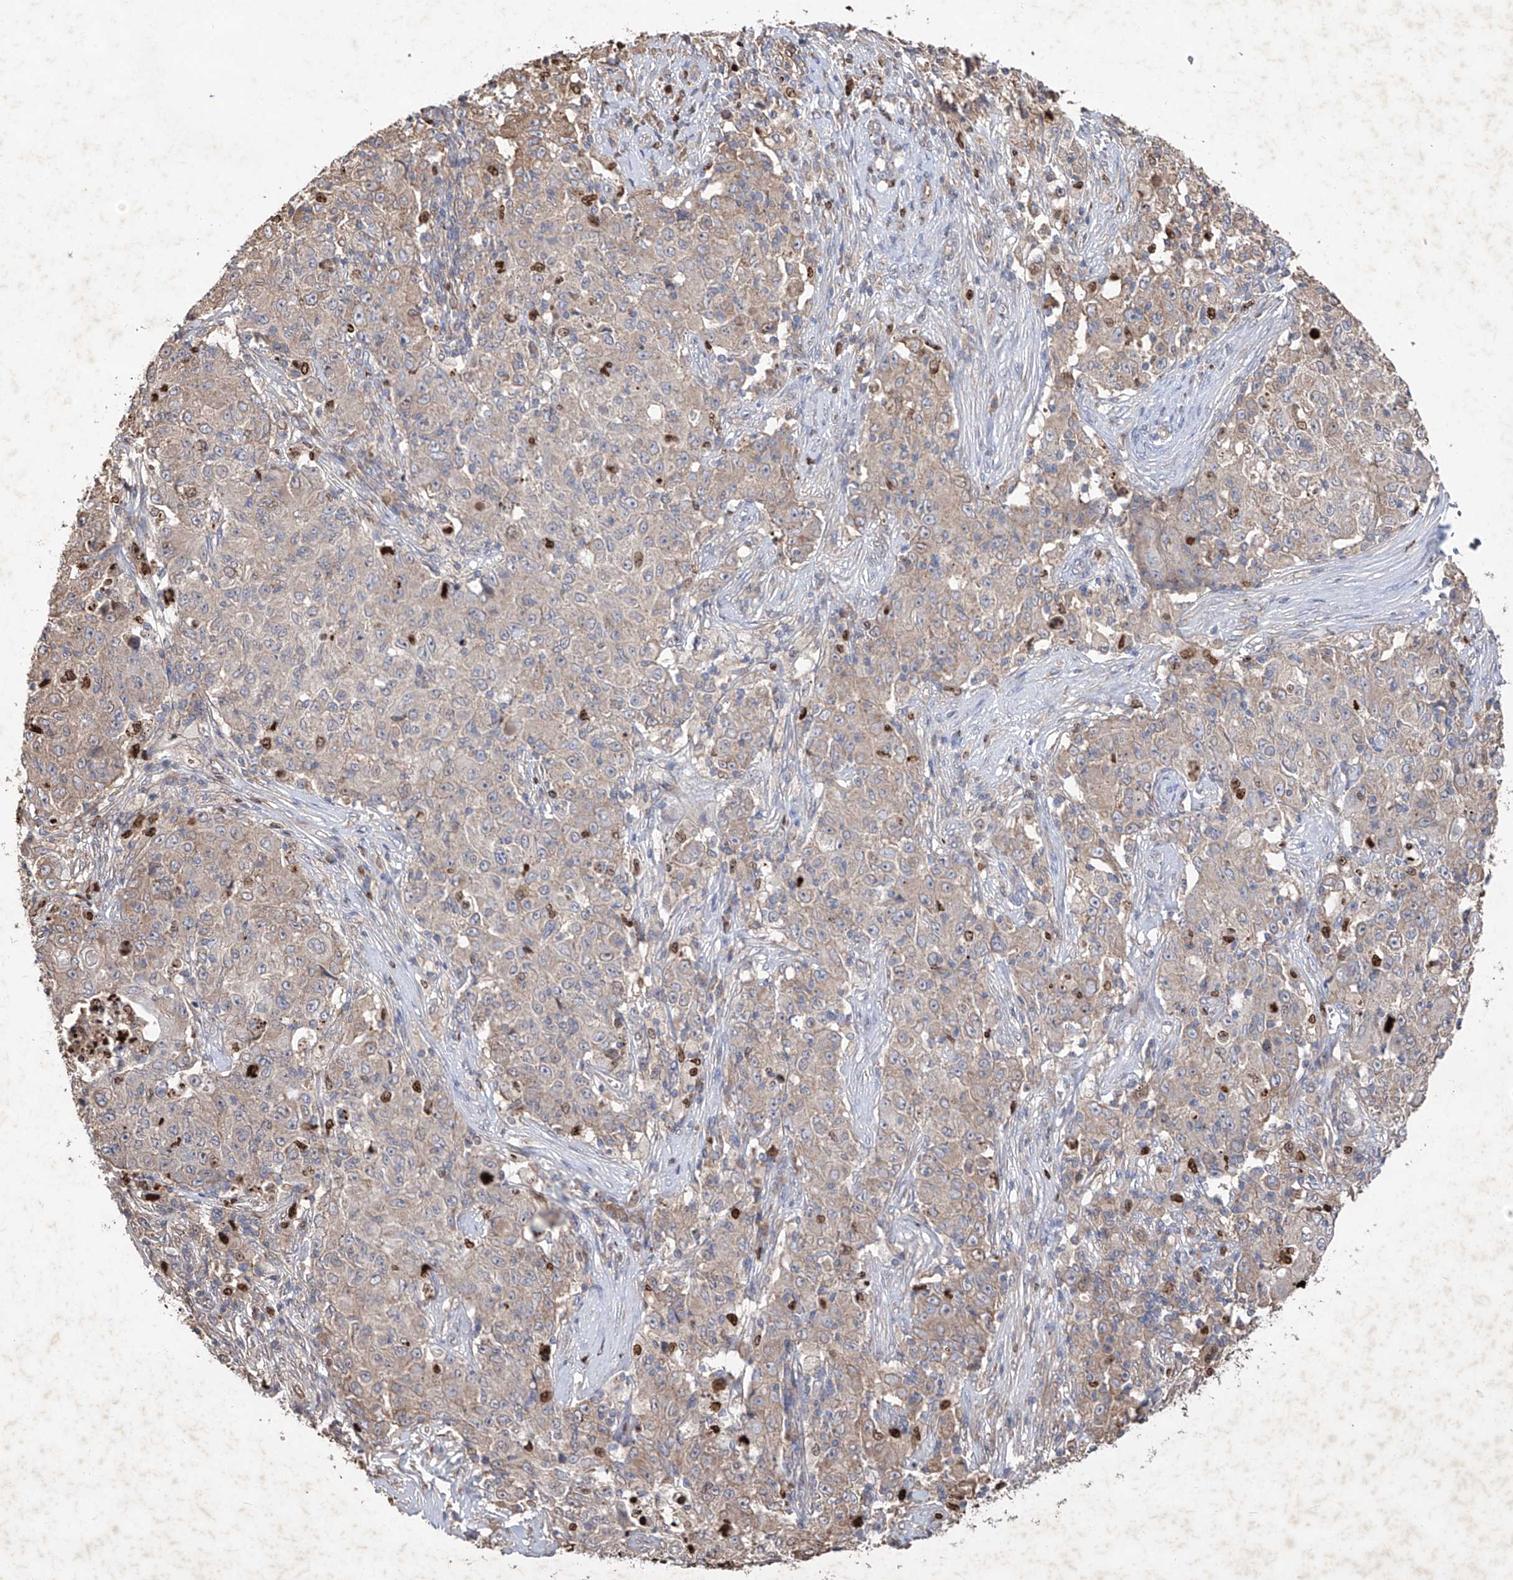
{"staining": {"intensity": "weak", "quantity": "25%-75%", "location": "cytoplasmic/membranous"}, "tissue": "ovarian cancer", "cell_type": "Tumor cells", "image_type": "cancer", "snomed": [{"axis": "morphology", "description": "Carcinoma, endometroid"}, {"axis": "topography", "description": "Ovary"}], "caption": "Ovarian cancer (endometroid carcinoma) tissue displays weak cytoplasmic/membranous staining in about 25%-75% of tumor cells", "gene": "EDN1", "patient": {"sex": "female", "age": 42}}